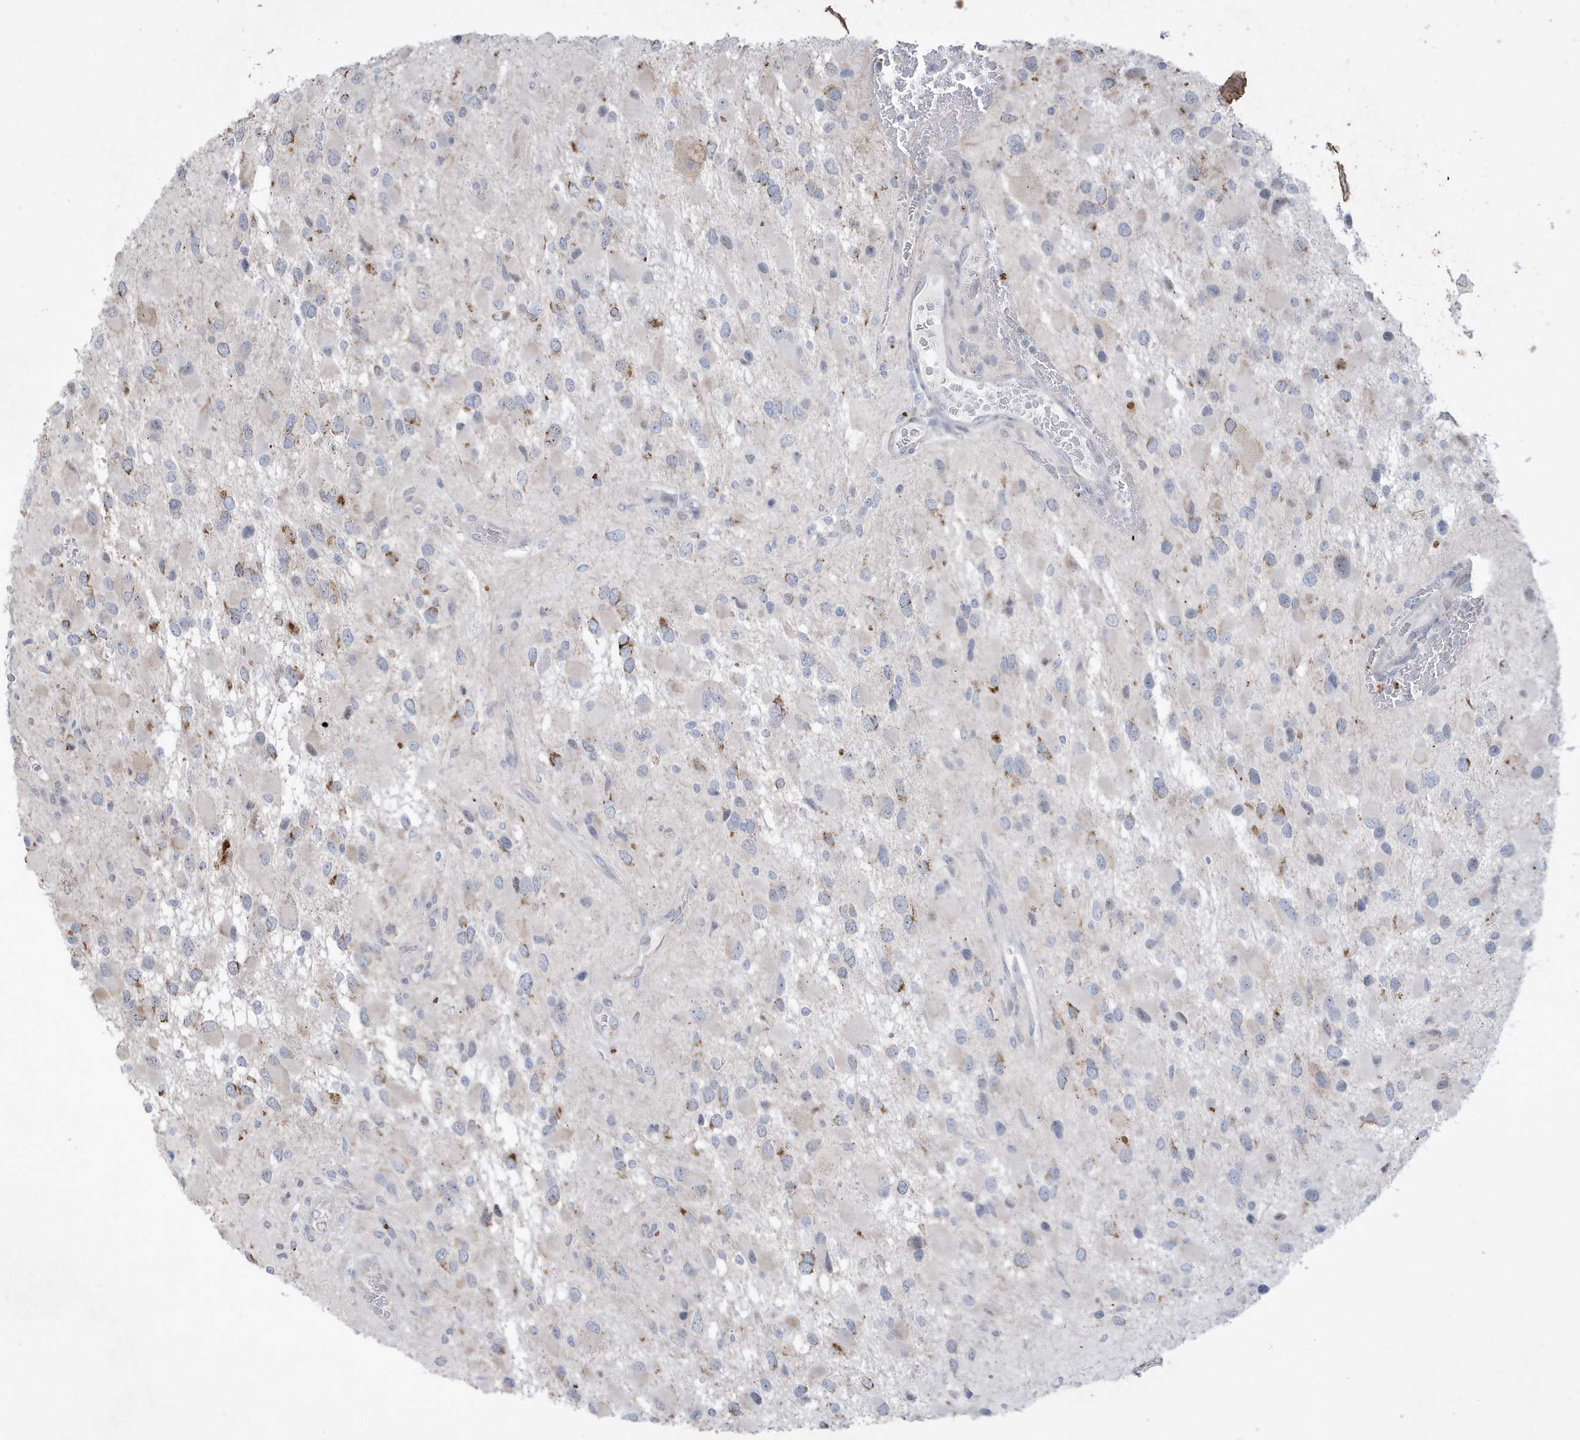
{"staining": {"intensity": "moderate", "quantity": "<25%", "location": "cytoplasmic/membranous"}, "tissue": "glioma", "cell_type": "Tumor cells", "image_type": "cancer", "snomed": [{"axis": "morphology", "description": "Glioma, malignant, High grade"}, {"axis": "topography", "description": "Brain"}], "caption": "Glioma tissue demonstrates moderate cytoplasmic/membranous expression in approximately <25% of tumor cells The protein is stained brown, and the nuclei are stained in blue (DAB (3,3'-diaminobenzidine) IHC with brightfield microscopy, high magnification).", "gene": "FNDC1", "patient": {"sex": "male", "age": 53}}